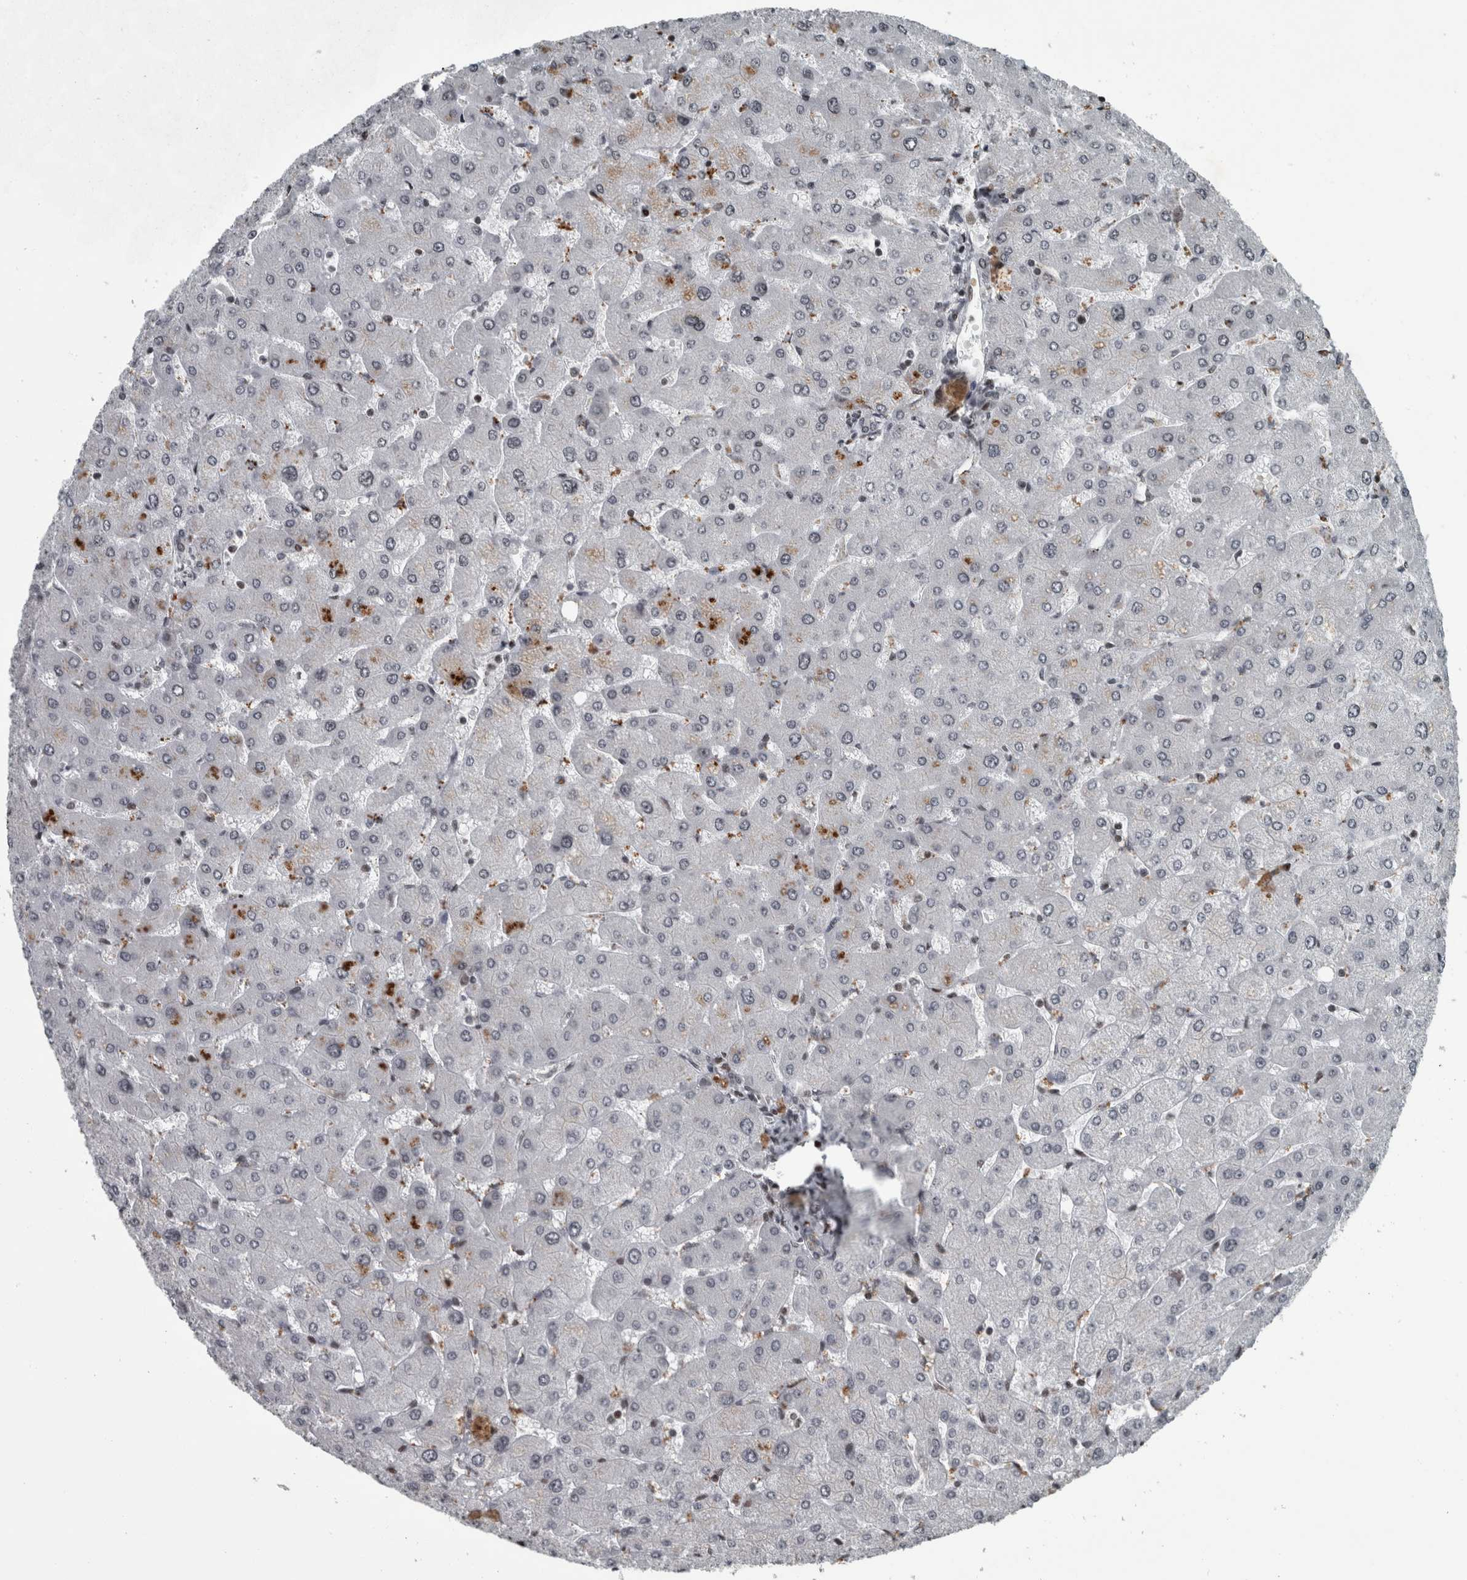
{"staining": {"intensity": "negative", "quantity": "none", "location": "none"}, "tissue": "liver", "cell_type": "Cholangiocytes", "image_type": "normal", "snomed": [{"axis": "morphology", "description": "Normal tissue, NOS"}, {"axis": "topography", "description": "Liver"}], "caption": "IHC histopathology image of benign liver stained for a protein (brown), which exhibits no expression in cholangiocytes.", "gene": "UNC50", "patient": {"sex": "male", "age": 55}}